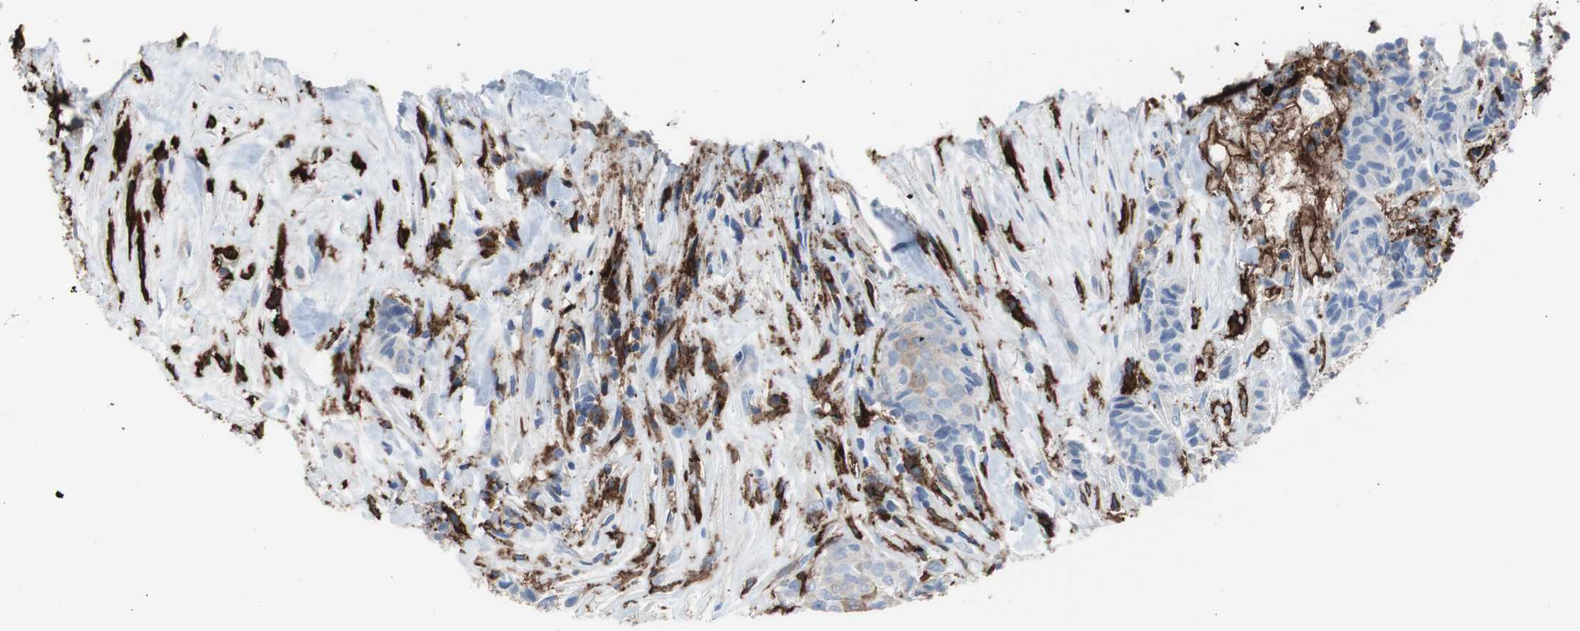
{"staining": {"intensity": "moderate", "quantity": "<25%", "location": "cytoplasmic/membranous"}, "tissue": "breast cancer", "cell_type": "Tumor cells", "image_type": "cancer", "snomed": [{"axis": "morphology", "description": "Duct carcinoma"}, {"axis": "topography", "description": "Breast"}], "caption": "IHC of human breast cancer (intraductal carcinoma) reveals low levels of moderate cytoplasmic/membranous staining in approximately <25% of tumor cells. The staining was performed using DAB (3,3'-diaminobenzidine), with brown indicating positive protein expression. Nuclei are stained blue with hematoxylin.", "gene": "FCGR2B", "patient": {"sex": "female", "age": 40}}